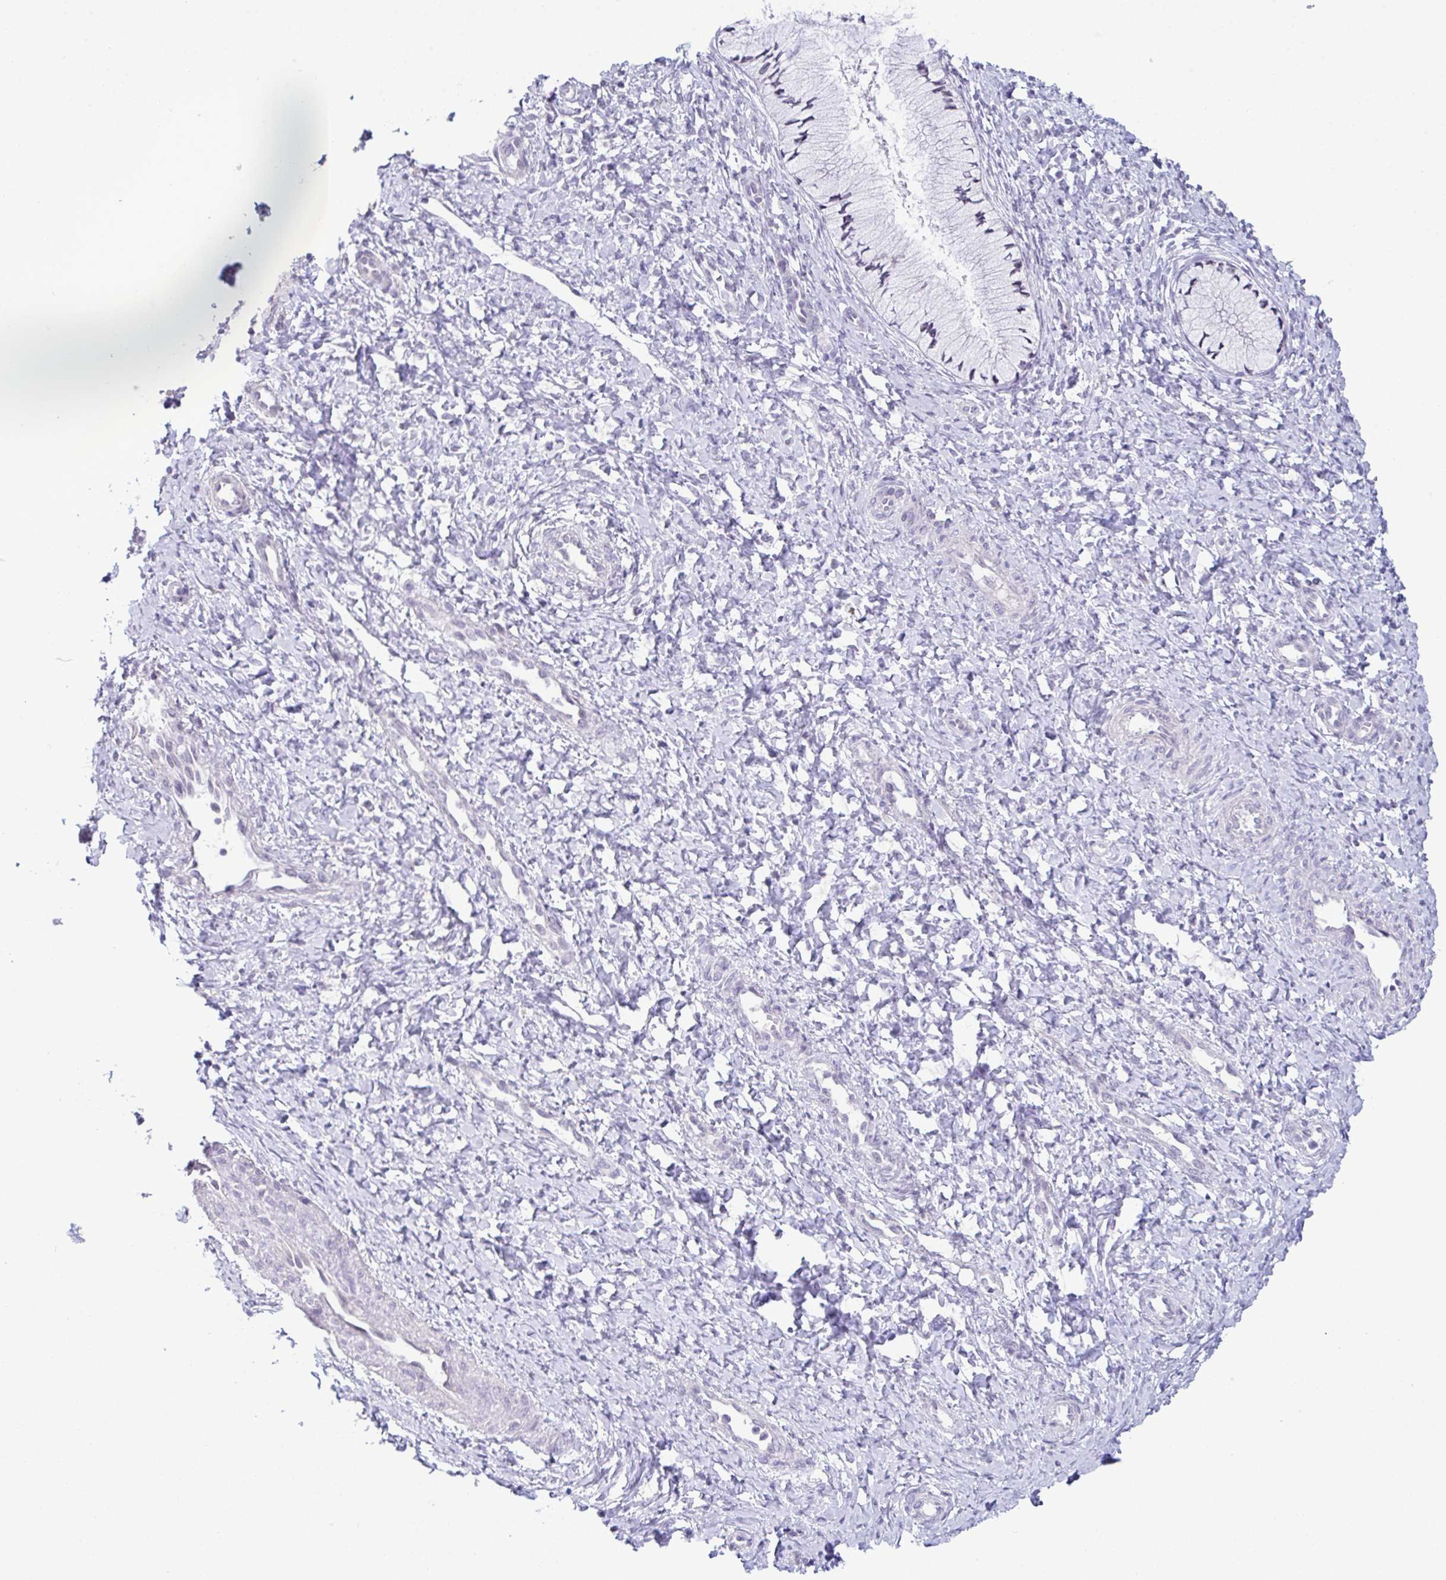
{"staining": {"intensity": "negative", "quantity": "none", "location": "none"}, "tissue": "cervix", "cell_type": "Glandular cells", "image_type": "normal", "snomed": [{"axis": "morphology", "description": "Normal tissue, NOS"}, {"axis": "topography", "description": "Cervix"}], "caption": "This image is of benign cervix stained with IHC to label a protein in brown with the nuclei are counter-stained blue. There is no staining in glandular cells. (DAB (3,3'-diaminobenzidine) immunohistochemistry with hematoxylin counter stain).", "gene": "ATP6V0D2", "patient": {"sex": "female", "age": 37}}